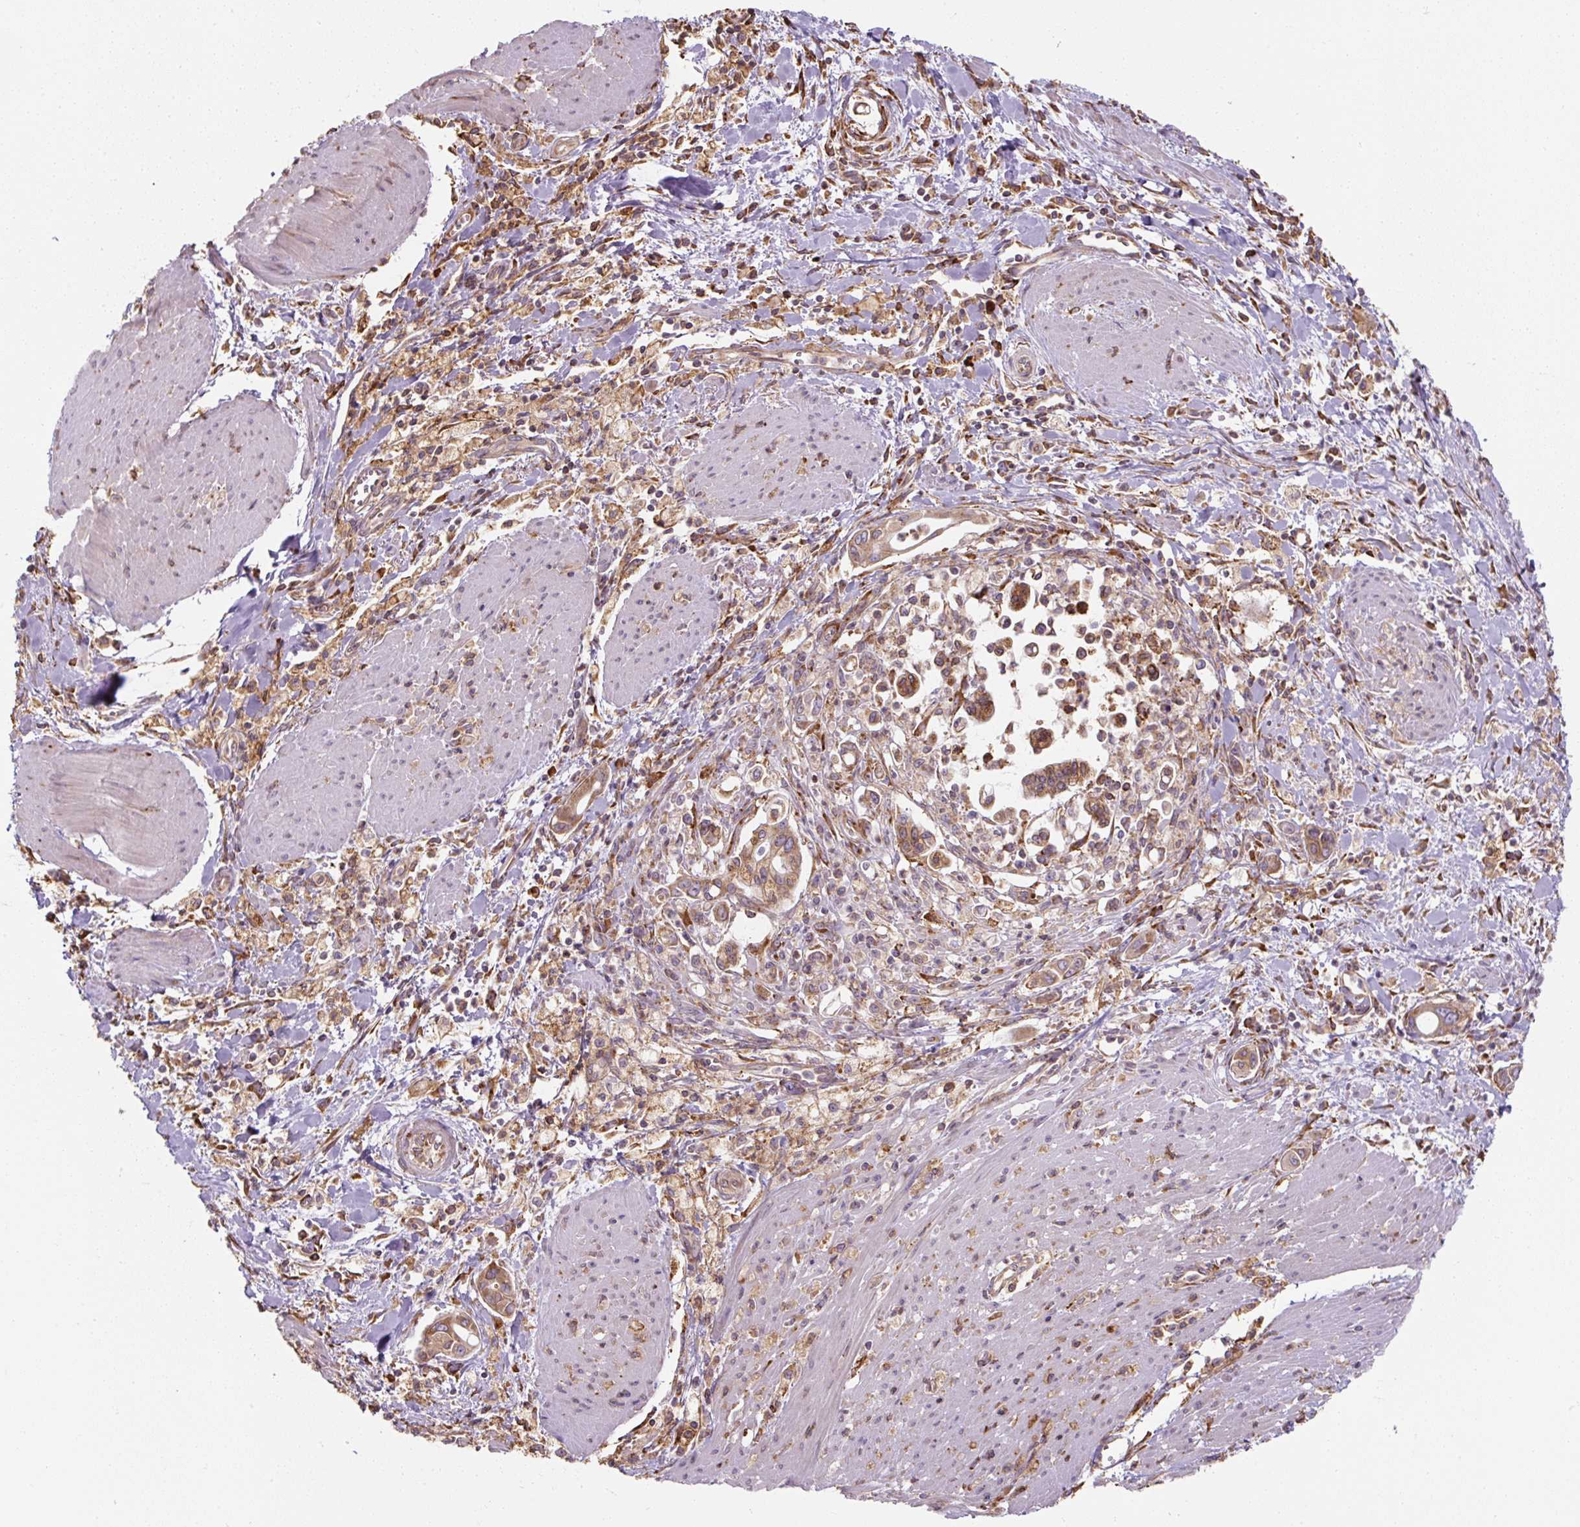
{"staining": {"intensity": "moderate", "quantity": ">75%", "location": "cytoplasmic/membranous"}, "tissue": "pancreatic cancer", "cell_type": "Tumor cells", "image_type": "cancer", "snomed": [{"axis": "morphology", "description": "Adenocarcinoma, NOS"}, {"axis": "topography", "description": "Pancreas"}], "caption": "IHC micrograph of neoplastic tissue: human pancreatic cancer (adenocarcinoma) stained using immunohistochemistry (IHC) reveals medium levels of moderate protein expression localized specifically in the cytoplasmic/membranous of tumor cells, appearing as a cytoplasmic/membranous brown color.", "gene": "PRKCSH", "patient": {"sex": "male", "age": 78}}